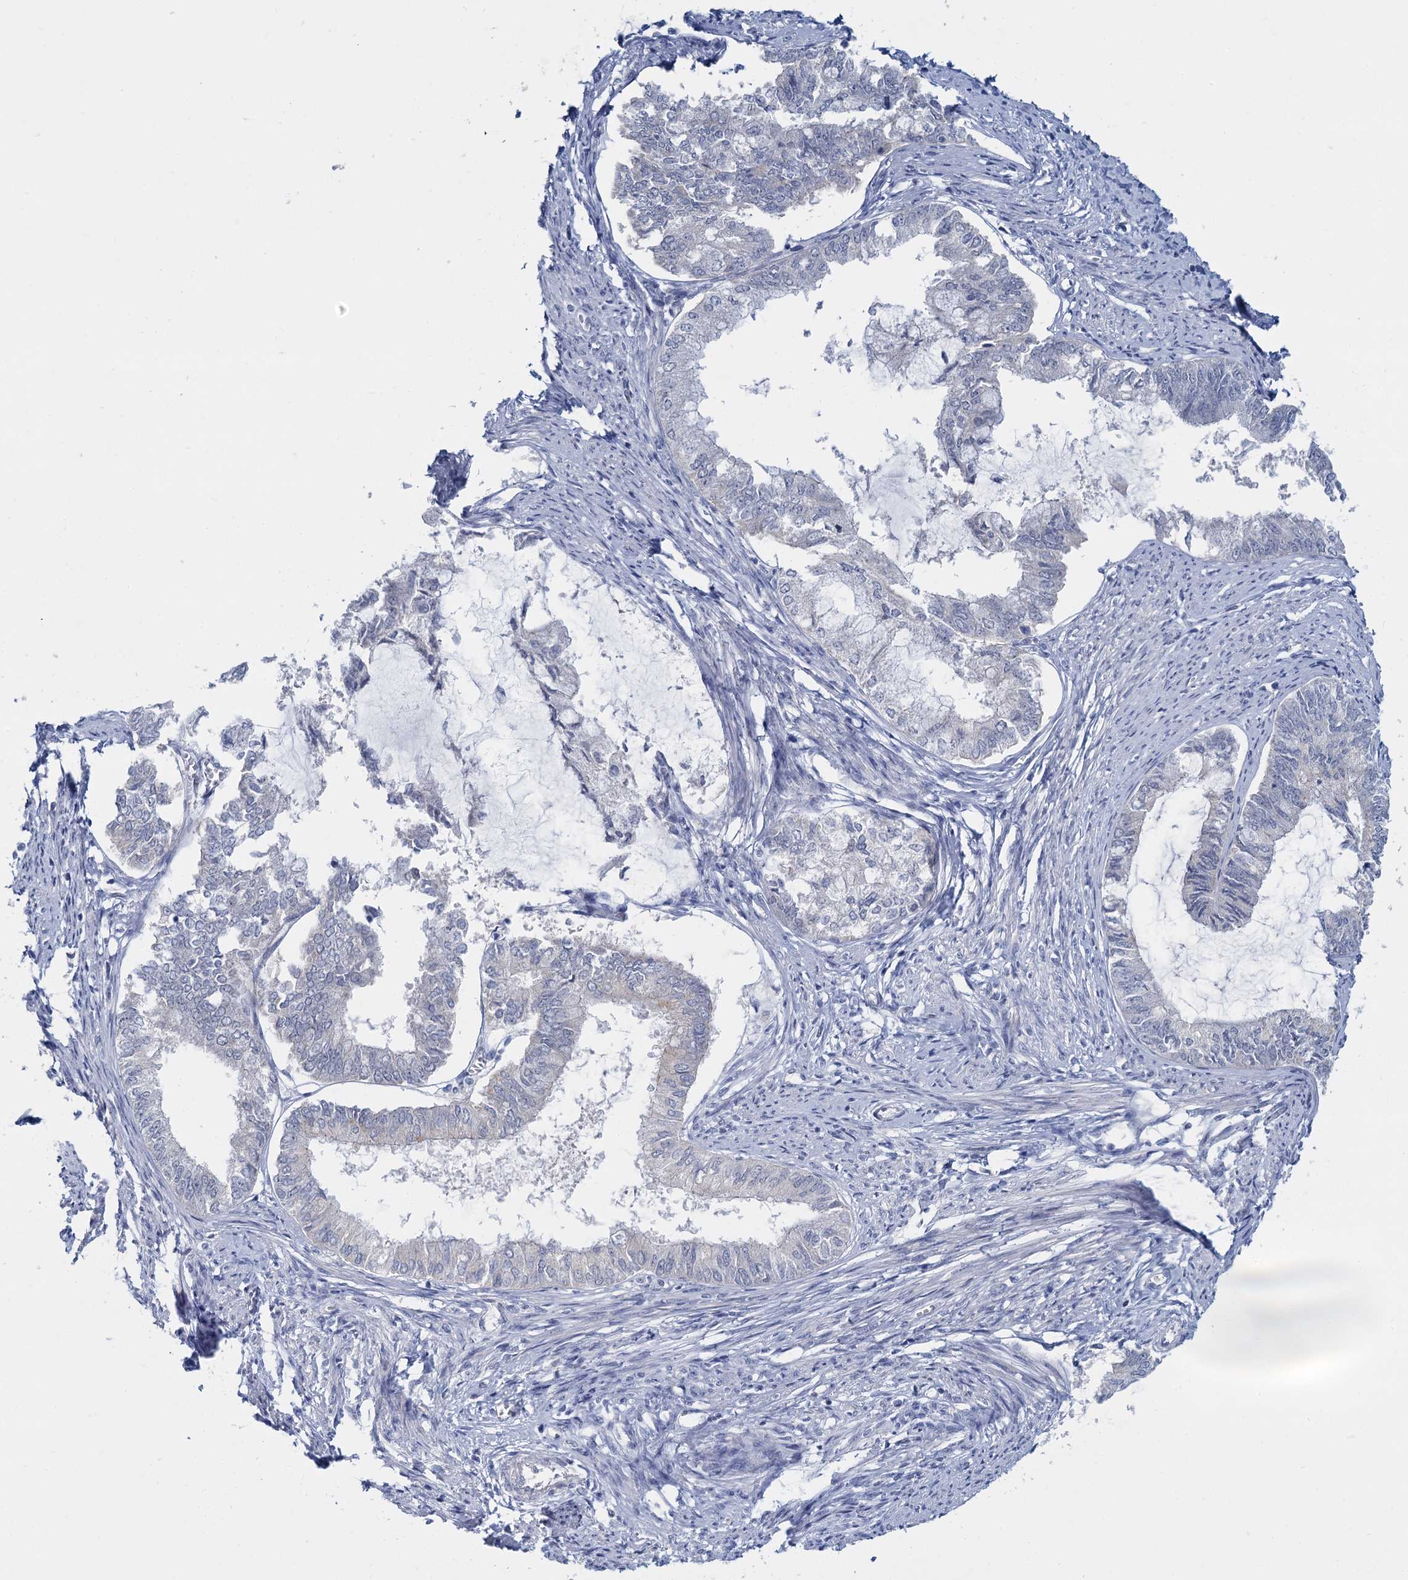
{"staining": {"intensity": "negative", "quantity": "none", "location": "none"}, "tissue": "endometrial cancer", "cell_type": "Tumor cells", "image_type": "cancer", "snomed": [{"axis": "morphology", "description": "Adenocarcinoma, NOS"}, {"axis": "topography", "description": "Endometrium"}], "caption": "Tumor cells show no significant protein positivity in endometrial cancer (adenocarcinoma).", "gene": "ACRBP", "patient": {"sex": "female", "age": 86}}